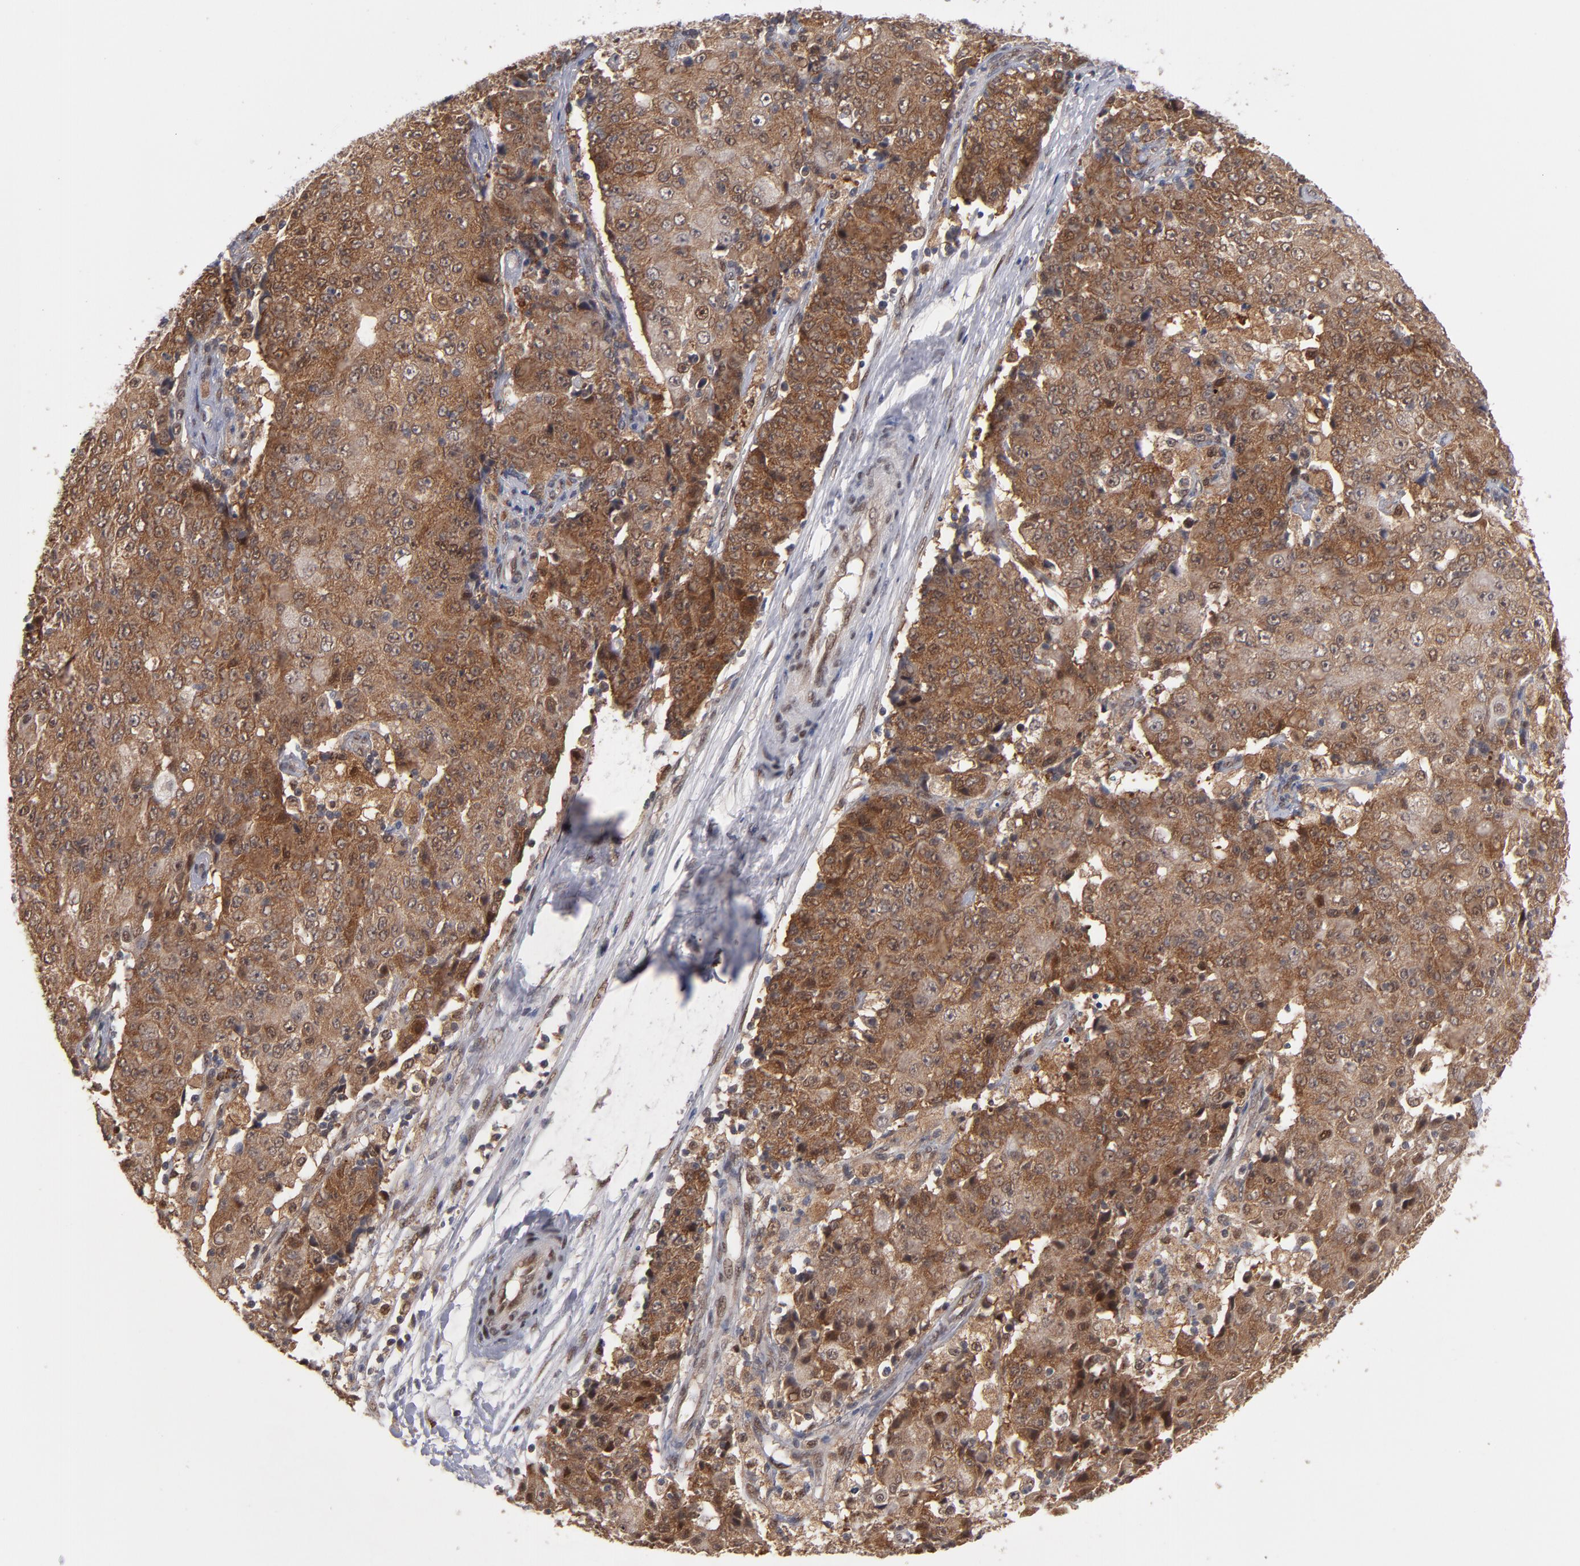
{"staining": {"intensity": "moderate", "quantity": ">75%", "location": "cytoplasmic/membranous,nuclear"}, "tissue": "ovarian cancer", "cell_type": "Tumor cells", "image_type": "cancer", "snomed": [{"axis": "morphology", "description": "Carcinoma, endometroid"}, {"axis": "topography", "description": "Ovary"}], "caption": "IHC image of neoplastic tissue: human ovarian endometroid carcinoma stained using immunohistochemistry (IHC) shows medium levels of moderate protein expression localized specifically in the cytoplasmic/membranous and nuclear of tumor cells, appearing as a cytoplasmic/membranous and nuclear brown color.", "gene": "HUWE1", "patient": {"sex": "female", "age": 42}}